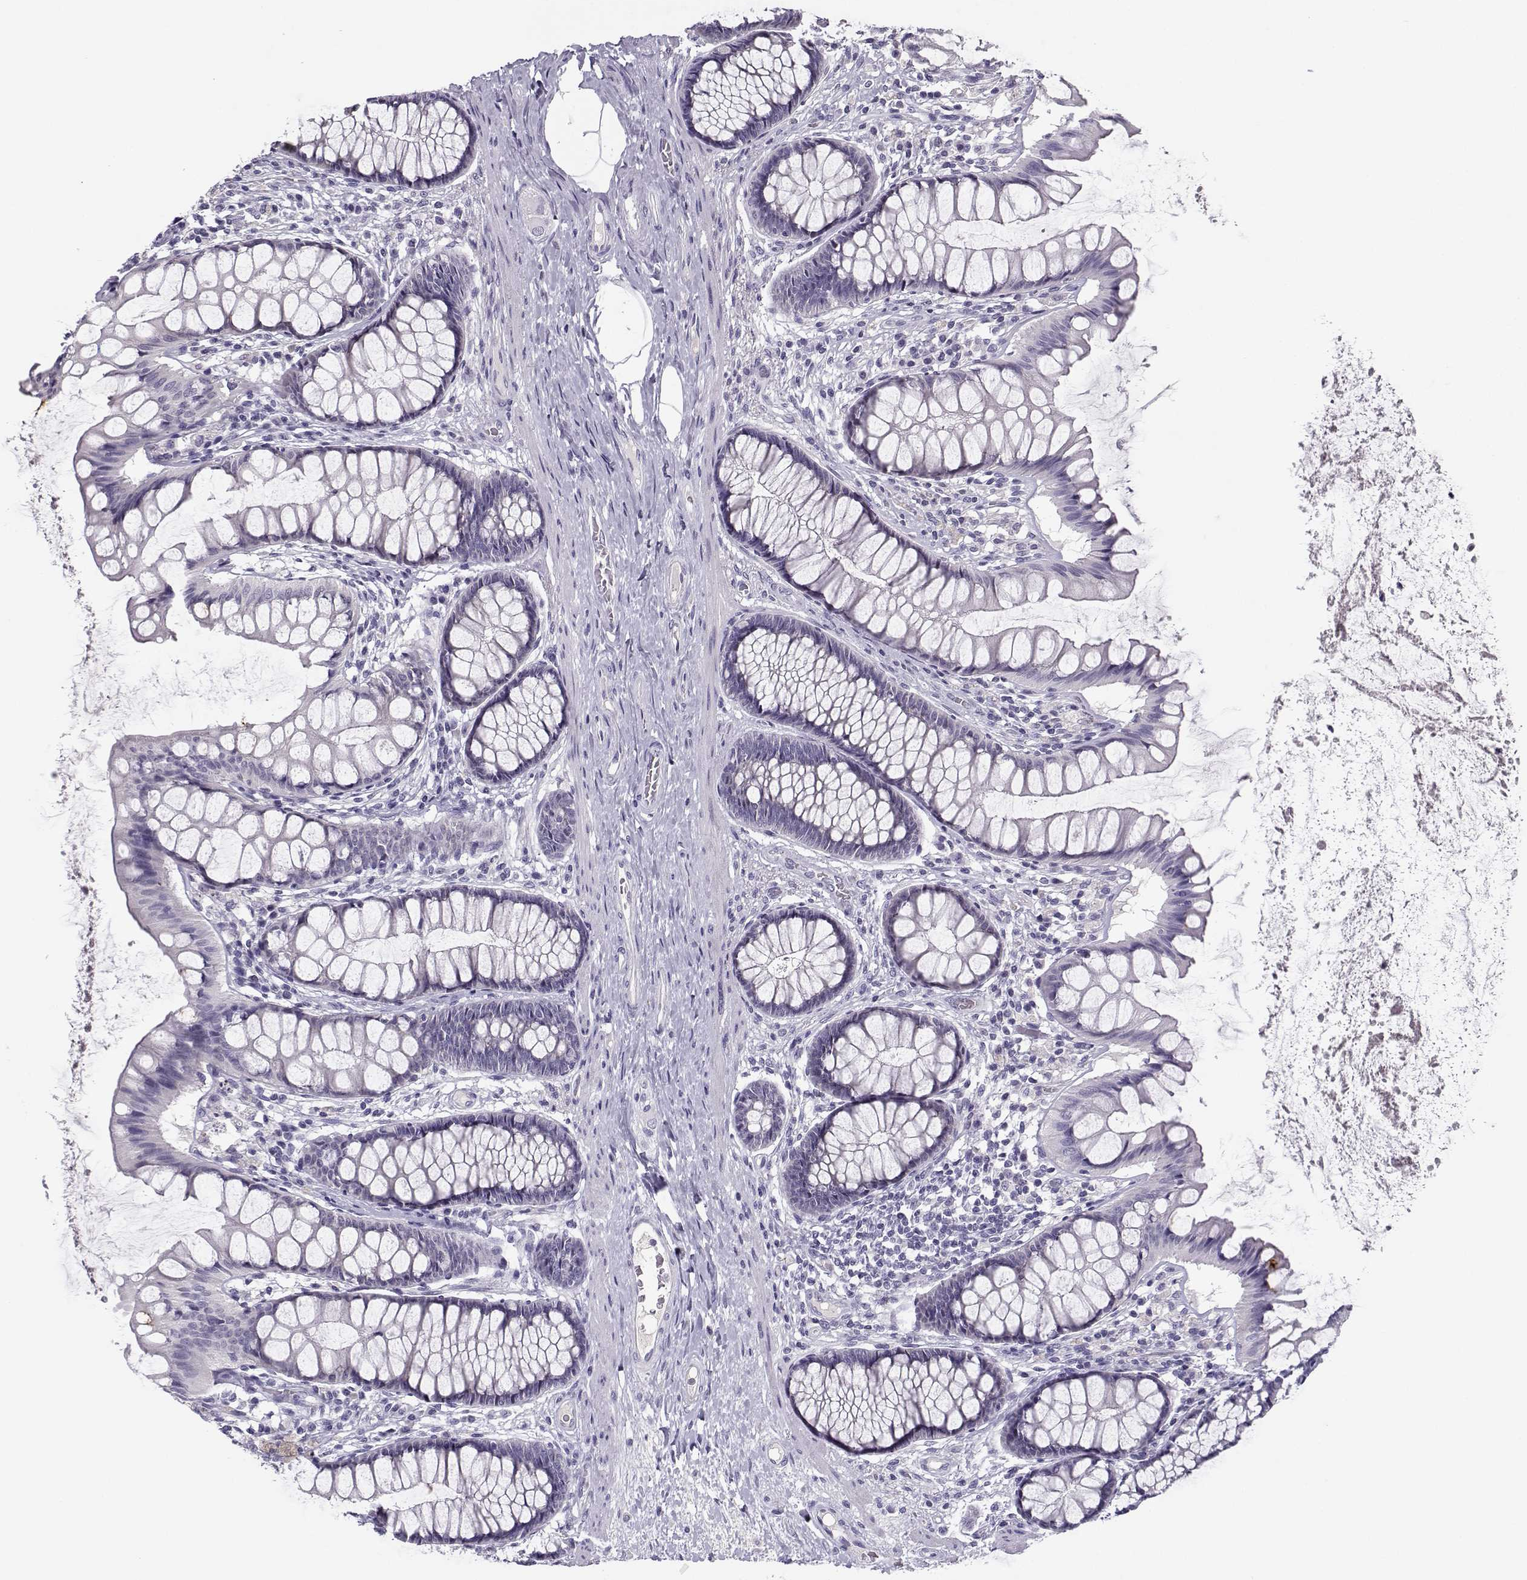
{"staining": {"intensity": "negative", "quantity": "none", "location": "none"}, "tissue": "colon", "cell_type": "Endothelial cells", "image_type": "normal", "snomed": [{"axis": "morphology", "description": "Normal tissue, NOS"}, {"axis": "topography", "description": "Colon"}], "caption": "Unremarkable colon was stained to show a protein in brown. There is no significant expression in endothelial cells. Nuclei are stained in blue.", "gene": "CFAP77", "patient": {"sex": "female", "age": 65}}